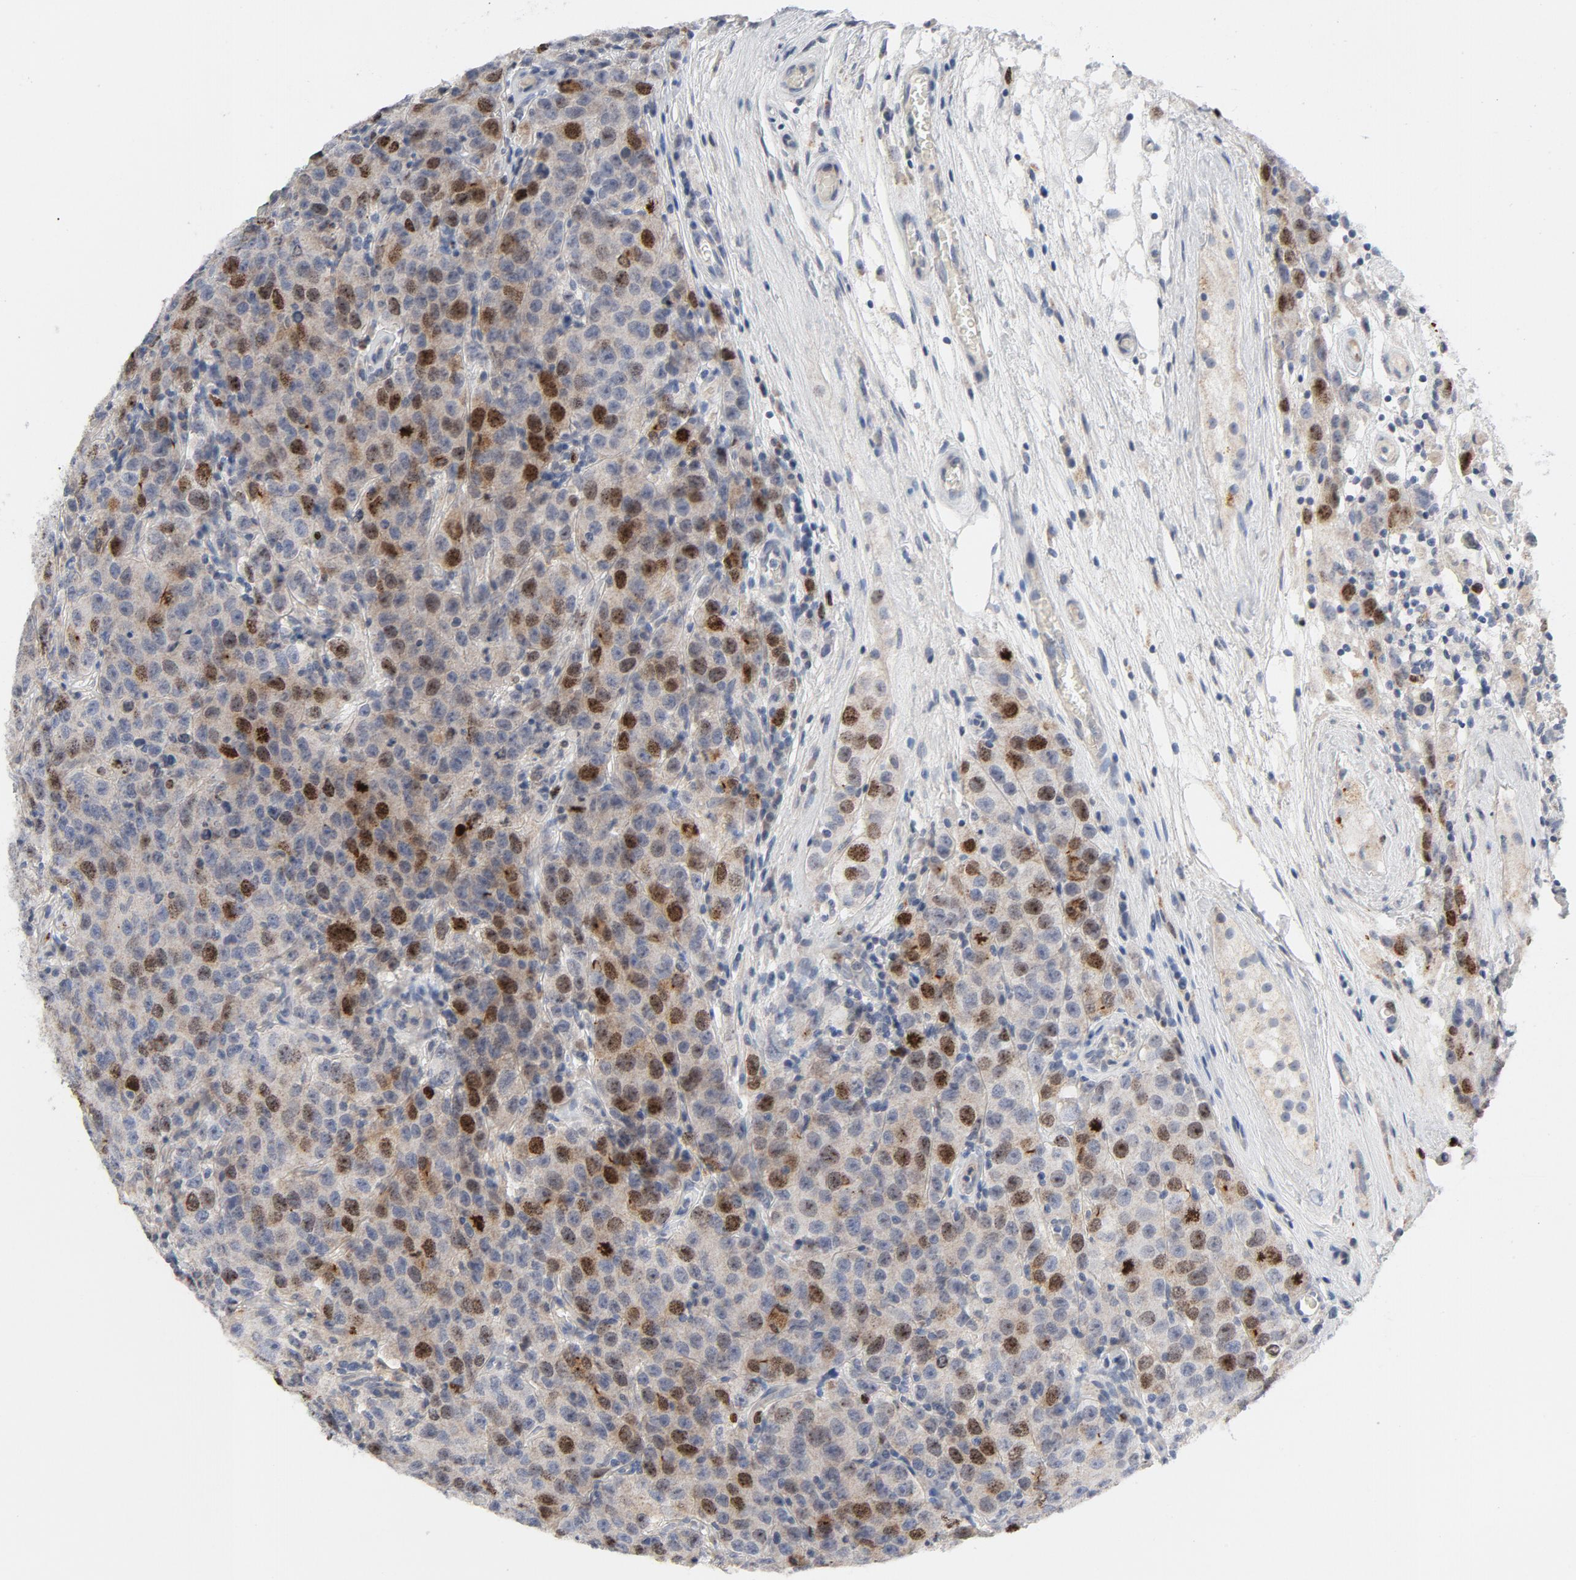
{"staining": {"intensity": "moderate", "quantity": "25%-75%", "location": "nuclear"}, "tissue": "testis cancer", "cell_type": "Tumor cells", "image_type": "cancer", "snomed": [{"axis": "morphology", "description": "Seminoma, NOS"}, {"axis": "topography", "description": "Testis"}], "caption": "Testis seminoma tissue shows moderate nuclear positivity in approximately 25%-75% of tumor cells, visualized by immunohistochemistry.", "gene": "BIRC5", "patient": {"sex": "male", "age": 52}}